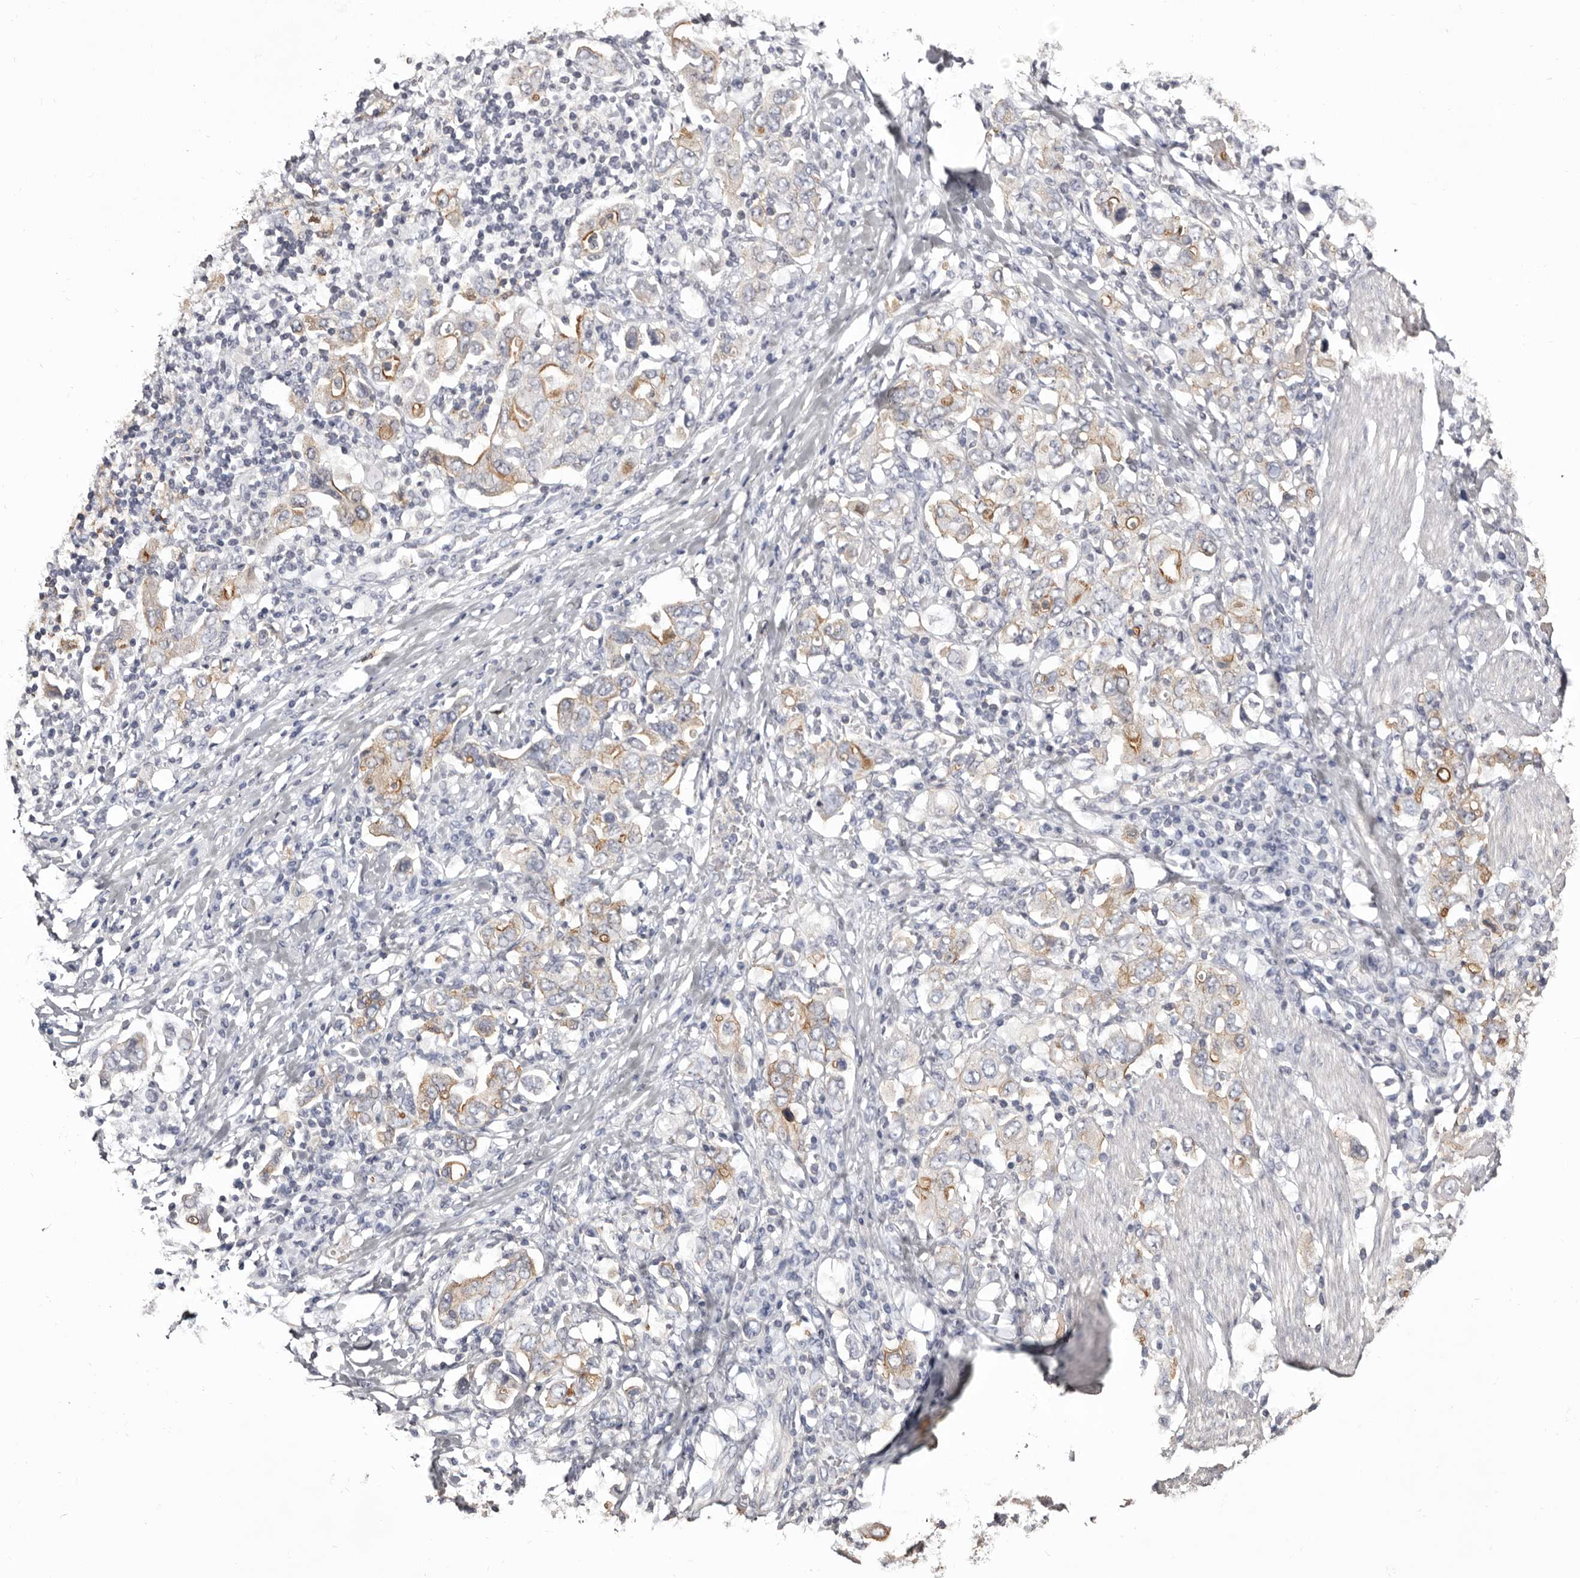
{"staining": {"intensity": "weak", "quantity": "25%-75%", "location": "cytoplasmic/membranous"}, "tissue": "stomach cancer", "cell_type": "Tumor cells", "image_type": "cancer", "snomed": [{"axis": "morphology", "description": "Adenocarcinoma, NOS"}, {"axis": "topography", "description": "Stomach, upper"}], "caption": "The micrograph shows a brown stain indicating the presence of a protein in the cytoplasmic/membranous of tumor cells in stomach cancer (adenocarcinoma).", "gene": "LAD1", "patient": {"sex": "male", "age": 62}}